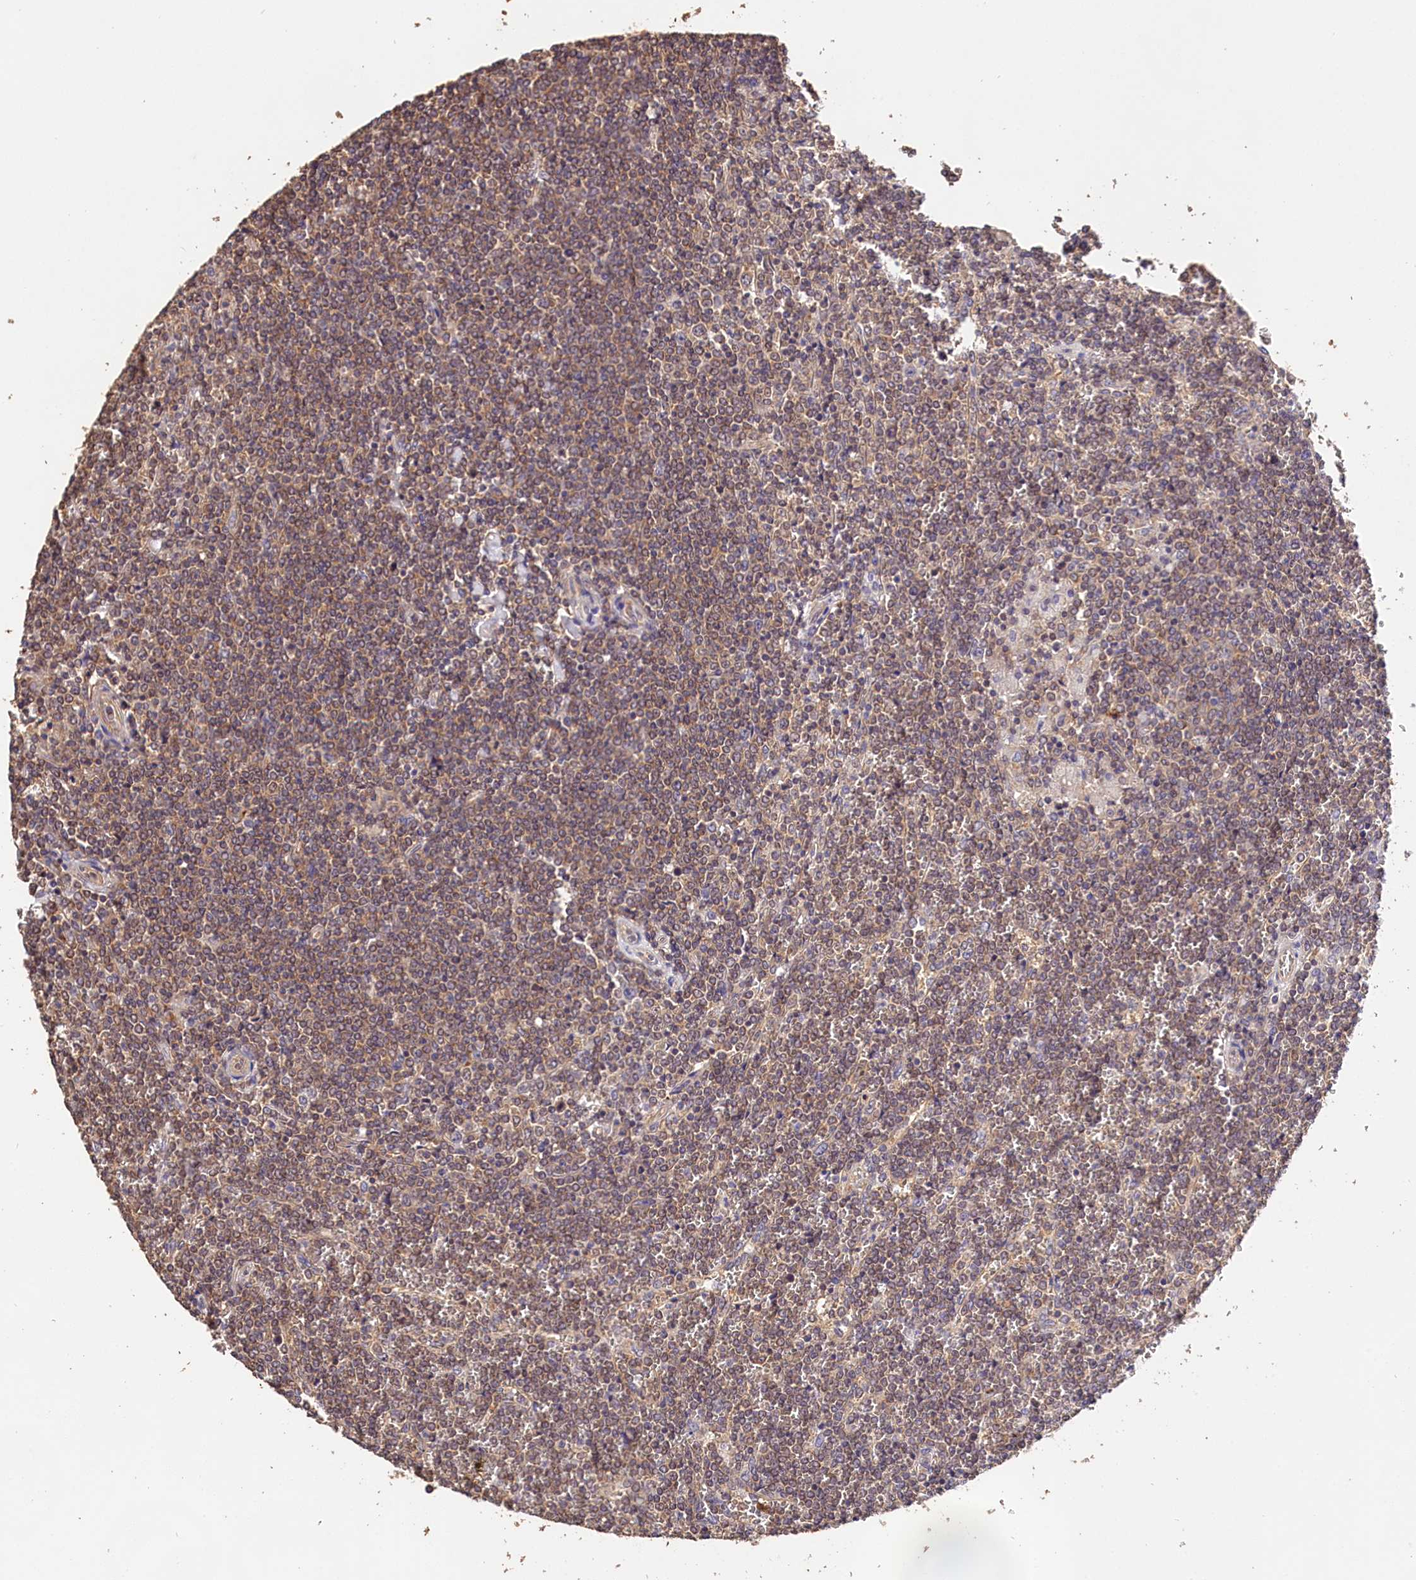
{"staining": {"intensity": "moderate", "quantity": "25%-75%", "location": "cytoplasmic/membranous"}, "tissue": "lymphoma", "cell_type": "Tumor cells", "image_type": "cancer", "snomed": [{"axis": "morphology", "description": "Malignant lymphoma, non-Hodgkin's type, Low grade"}, {"axis": "topography", "description": "Spleen"}], "caption": "Immunohistochemistry (IHC) photomicrograph of neoplastic tissue: human lymphoma stained using immunohistochemistry (IHC) exhibits medium levels of moderate protein expression localized specifically in the cytoplasmic/membranous of tumor cells, appearing as a cytoplasmic/membranous brown color.", "gene": "OAS3", "patient": {"sex": "female", "age": 19}}